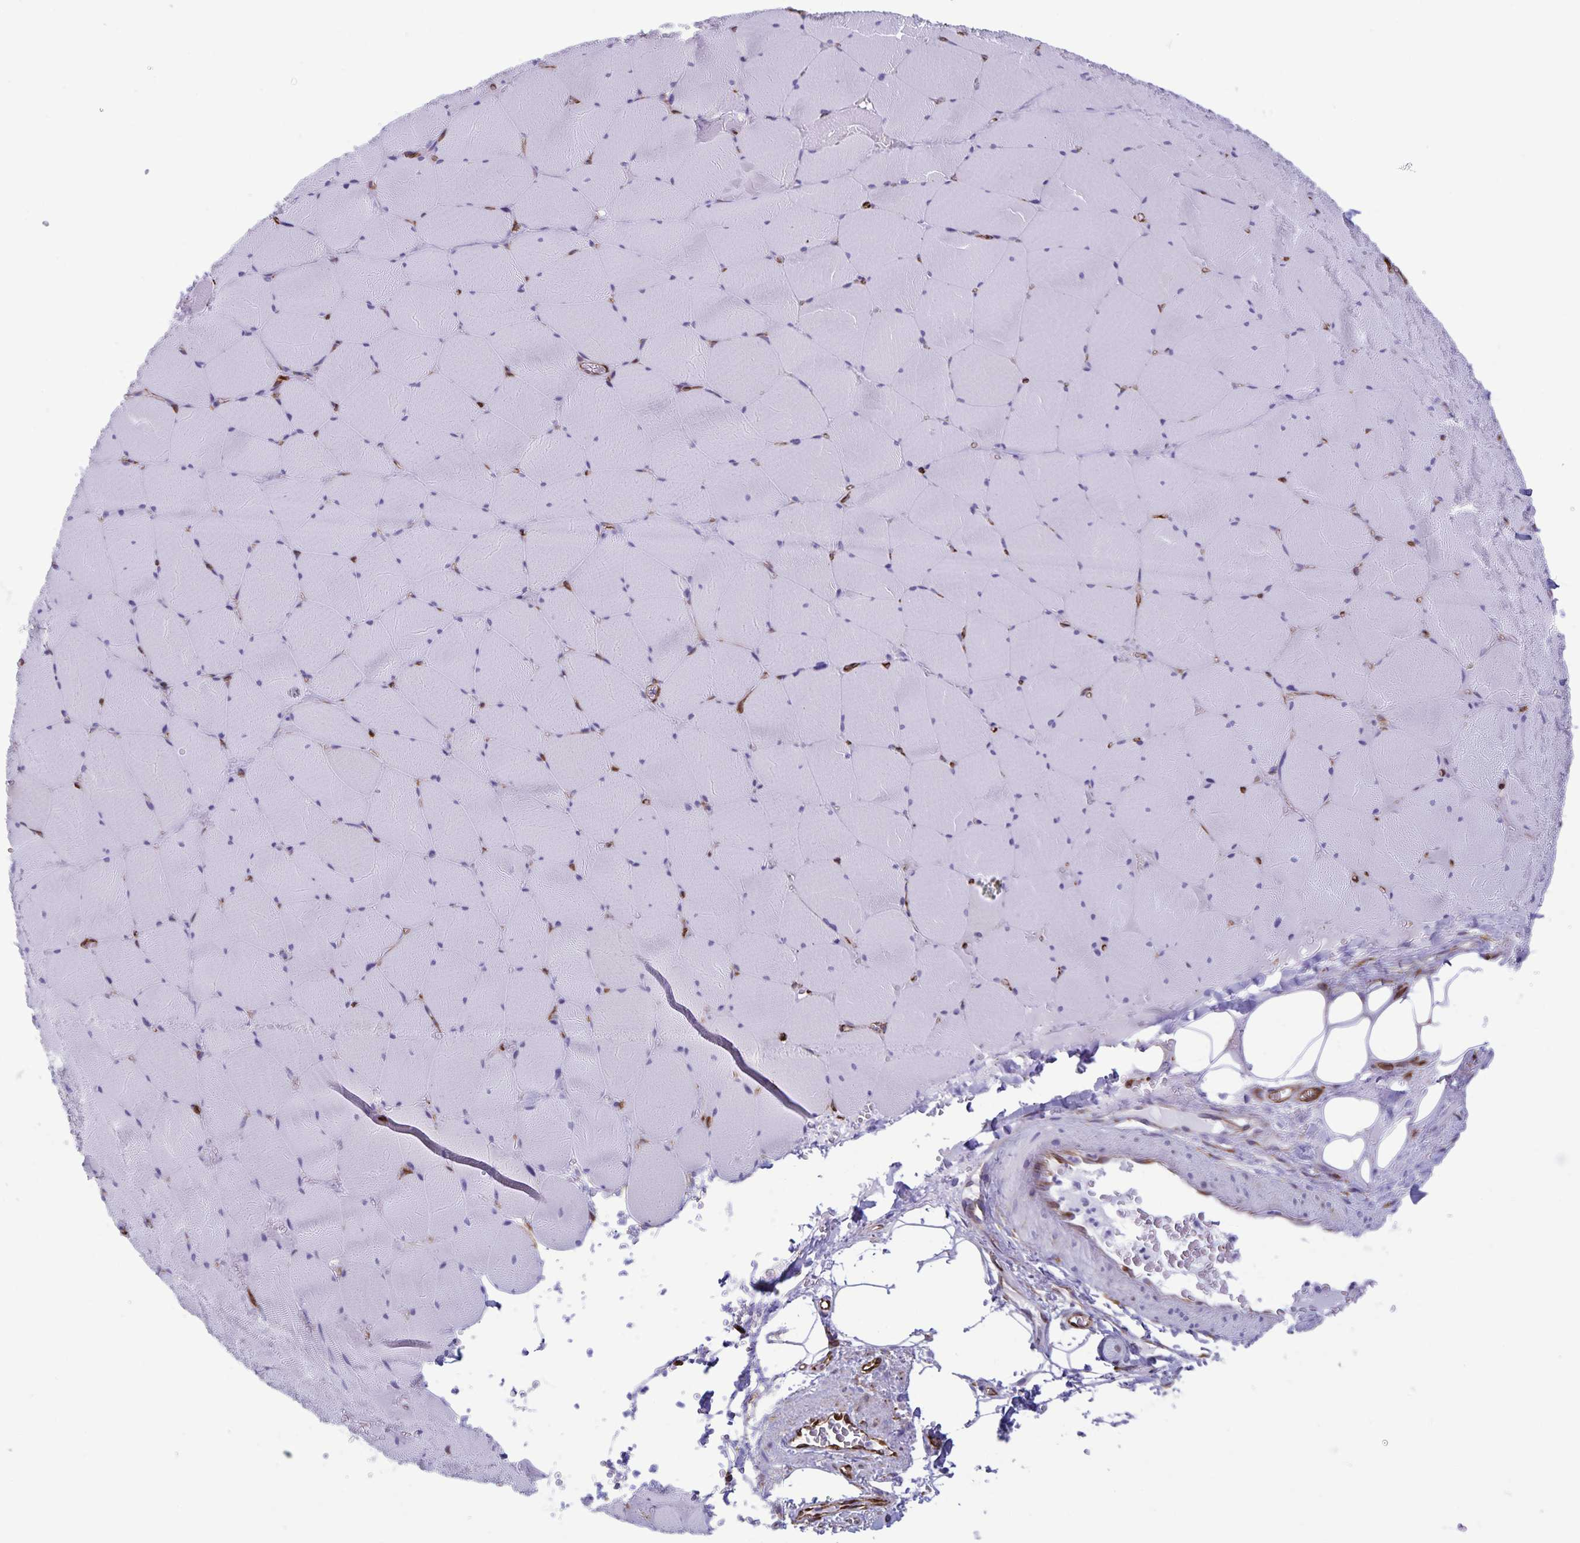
{"staining": {"intensity": "negative", "quantity": "none", "location": "none"}, "tissue": "skeletal muscle", "cell_type": "Myocytes", "image_type": "normal", "snomed": [{"axis": "morphology", "description": "Normal tissue, NOS"}, {"axis": "topography", "description": "Skeletal muscle"}, {"axis": "topography", "description": "Head-Neck"}], "caption": "Skeletal muscle was stained to show a protein in brown. There is no significant positivity in myocytes. (Brightfield microscopy of DAB (3,3'-diaminobenzidine) immunohistochemistry (IHC) at high magnification).", "gene": "RCN1", "patient": {"sex": "male", "age": 66}}